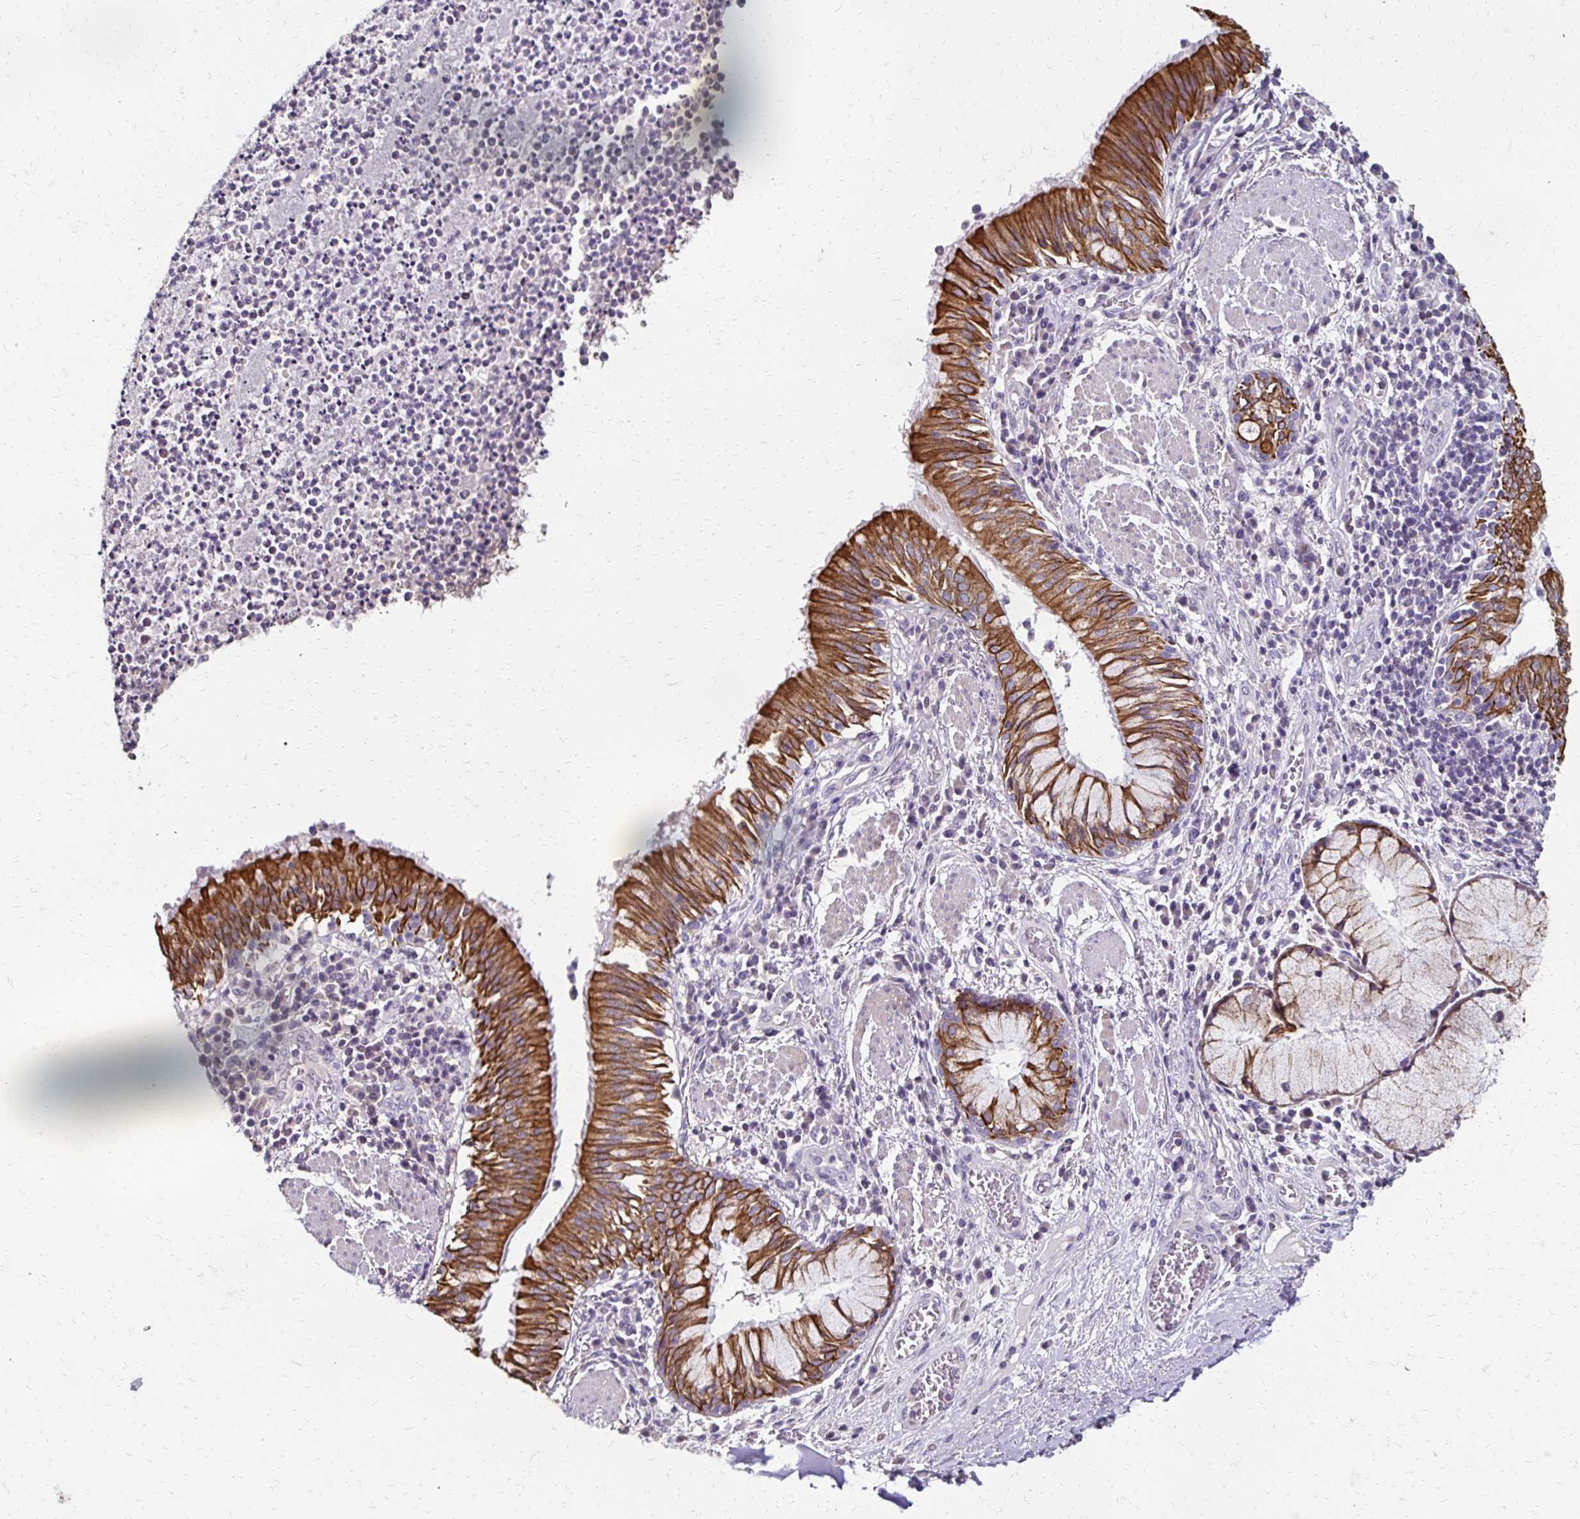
{"staining": {"intensity": "strong", "quantity": ">75%", "location": "cytoplasmic/membranous"}, "tissue": "bronchus", "cell_type": "Respiratory epithelial cells", "image_type": "normal", "snomed": [{"axis": "morphology", "description": "Normal tissue, NOS"}, {"axis": "topography", "description": "Lymph node"}, {"axis": "topography", "description": "Bronchus"}], "caption": "An IHC image of unremarkable tissue is shown. Protein staining in brown shows strong cytoplasmic/membranous positivity in bronchus within respiratory epithelial cells. The staining was performed using DAB (3,3'-diaminobenzidine) to visualize the protein expression in brown, while the nuclei were stained in blue with hematoxylin (Magnification: 20x).", "gene": "DTNB", "patient": {"sex": "male", "age": 56}}